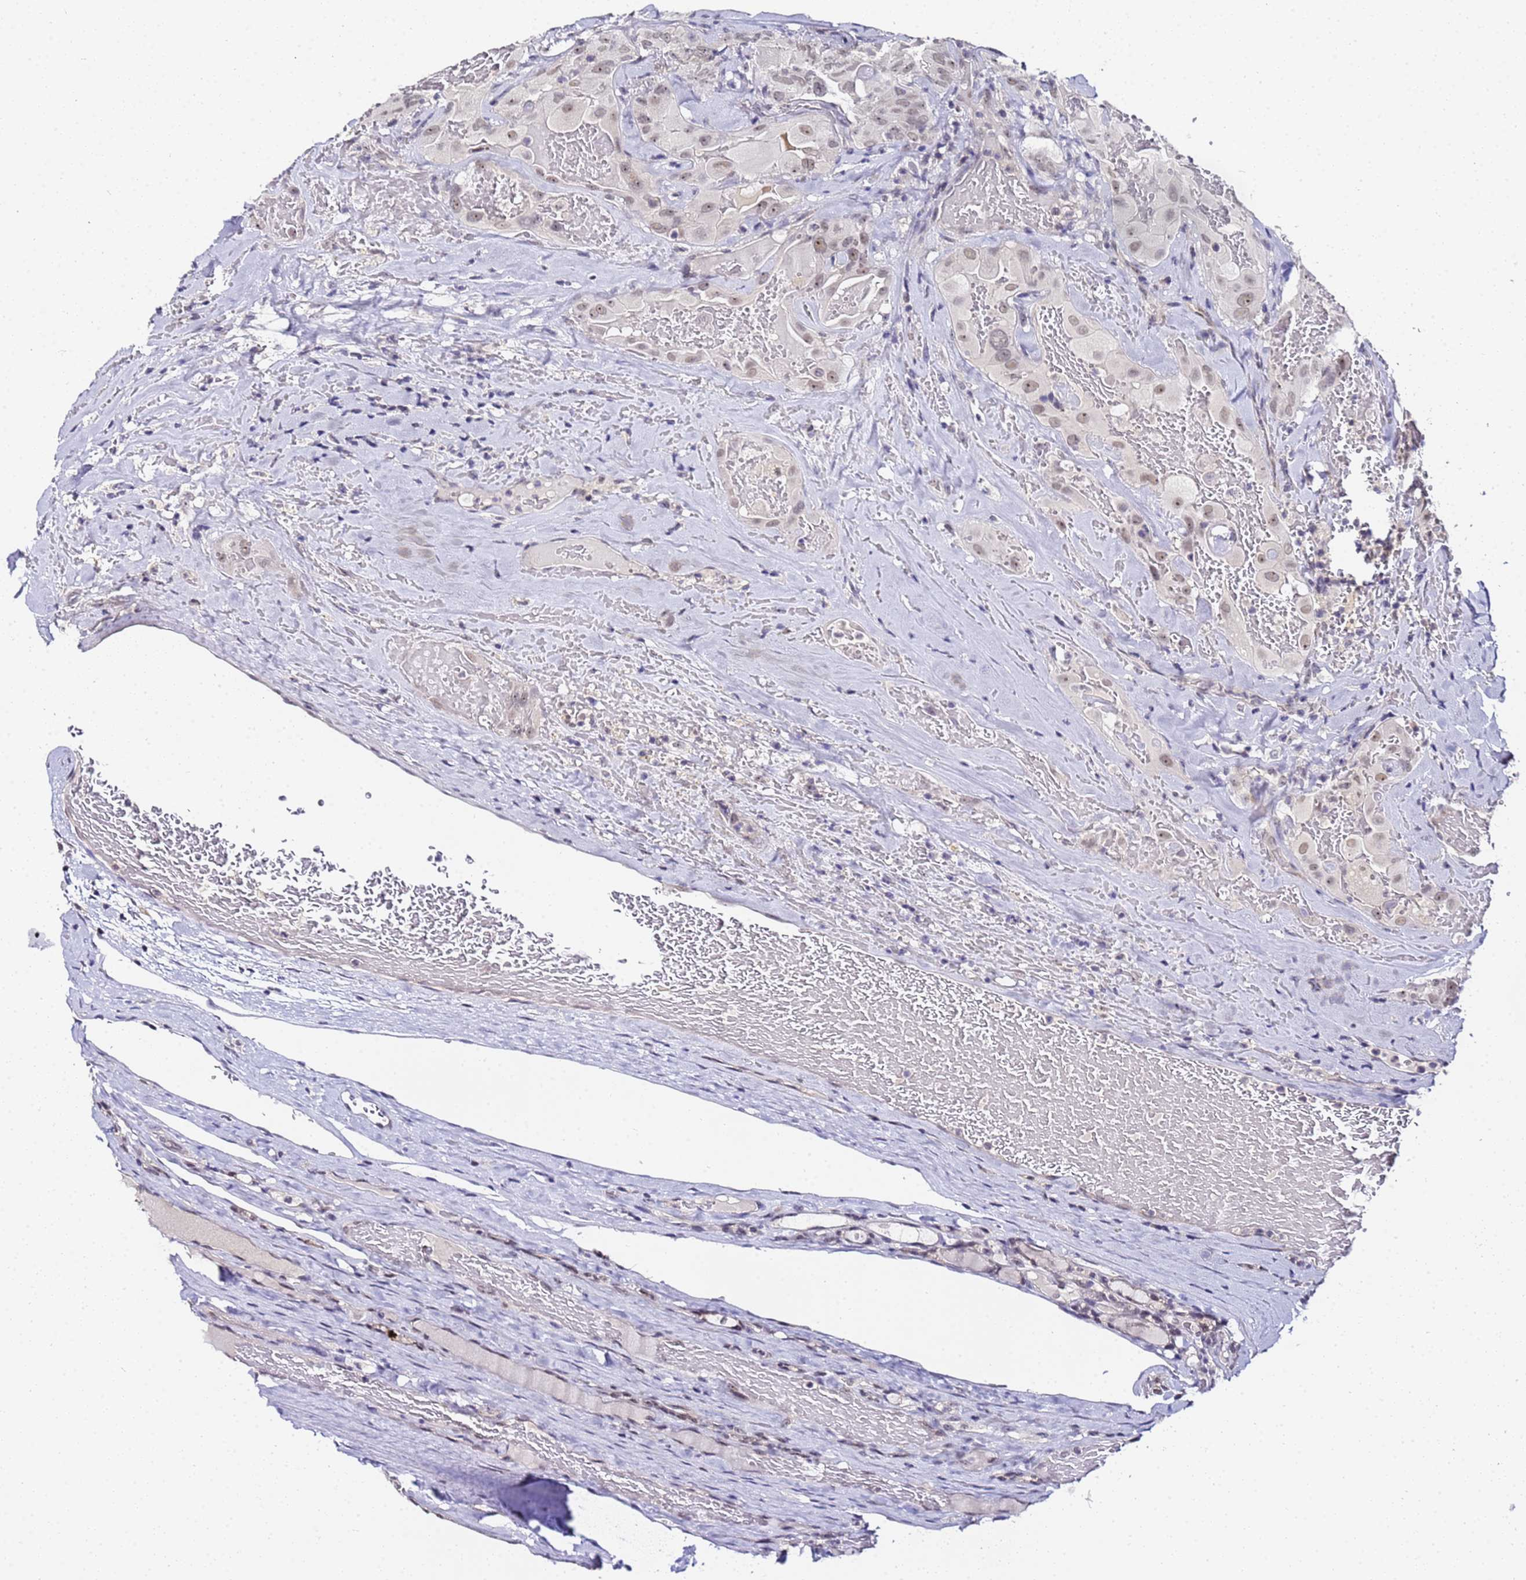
{"staining": {"intensity": "weak", "quantity": "<25%", "location": "nuclear"}, "tissue": "thyroid cancer", "cell_type": "Tumor cells", "image_type": "cancer", "snomed": [{"axis": "morphology", "description": "Papillary adenocarcinoma, NOS"}, {"axis": "topography", "description": "Thyroid gland"}], "caption": "This is a image of immunohistochemistry staining of thyroid cancer (papillary adenocarcinoma), which shows no expression in tumor cells.", "gene": "LSM3", "patient": {"sex": "female", "age": 72}}